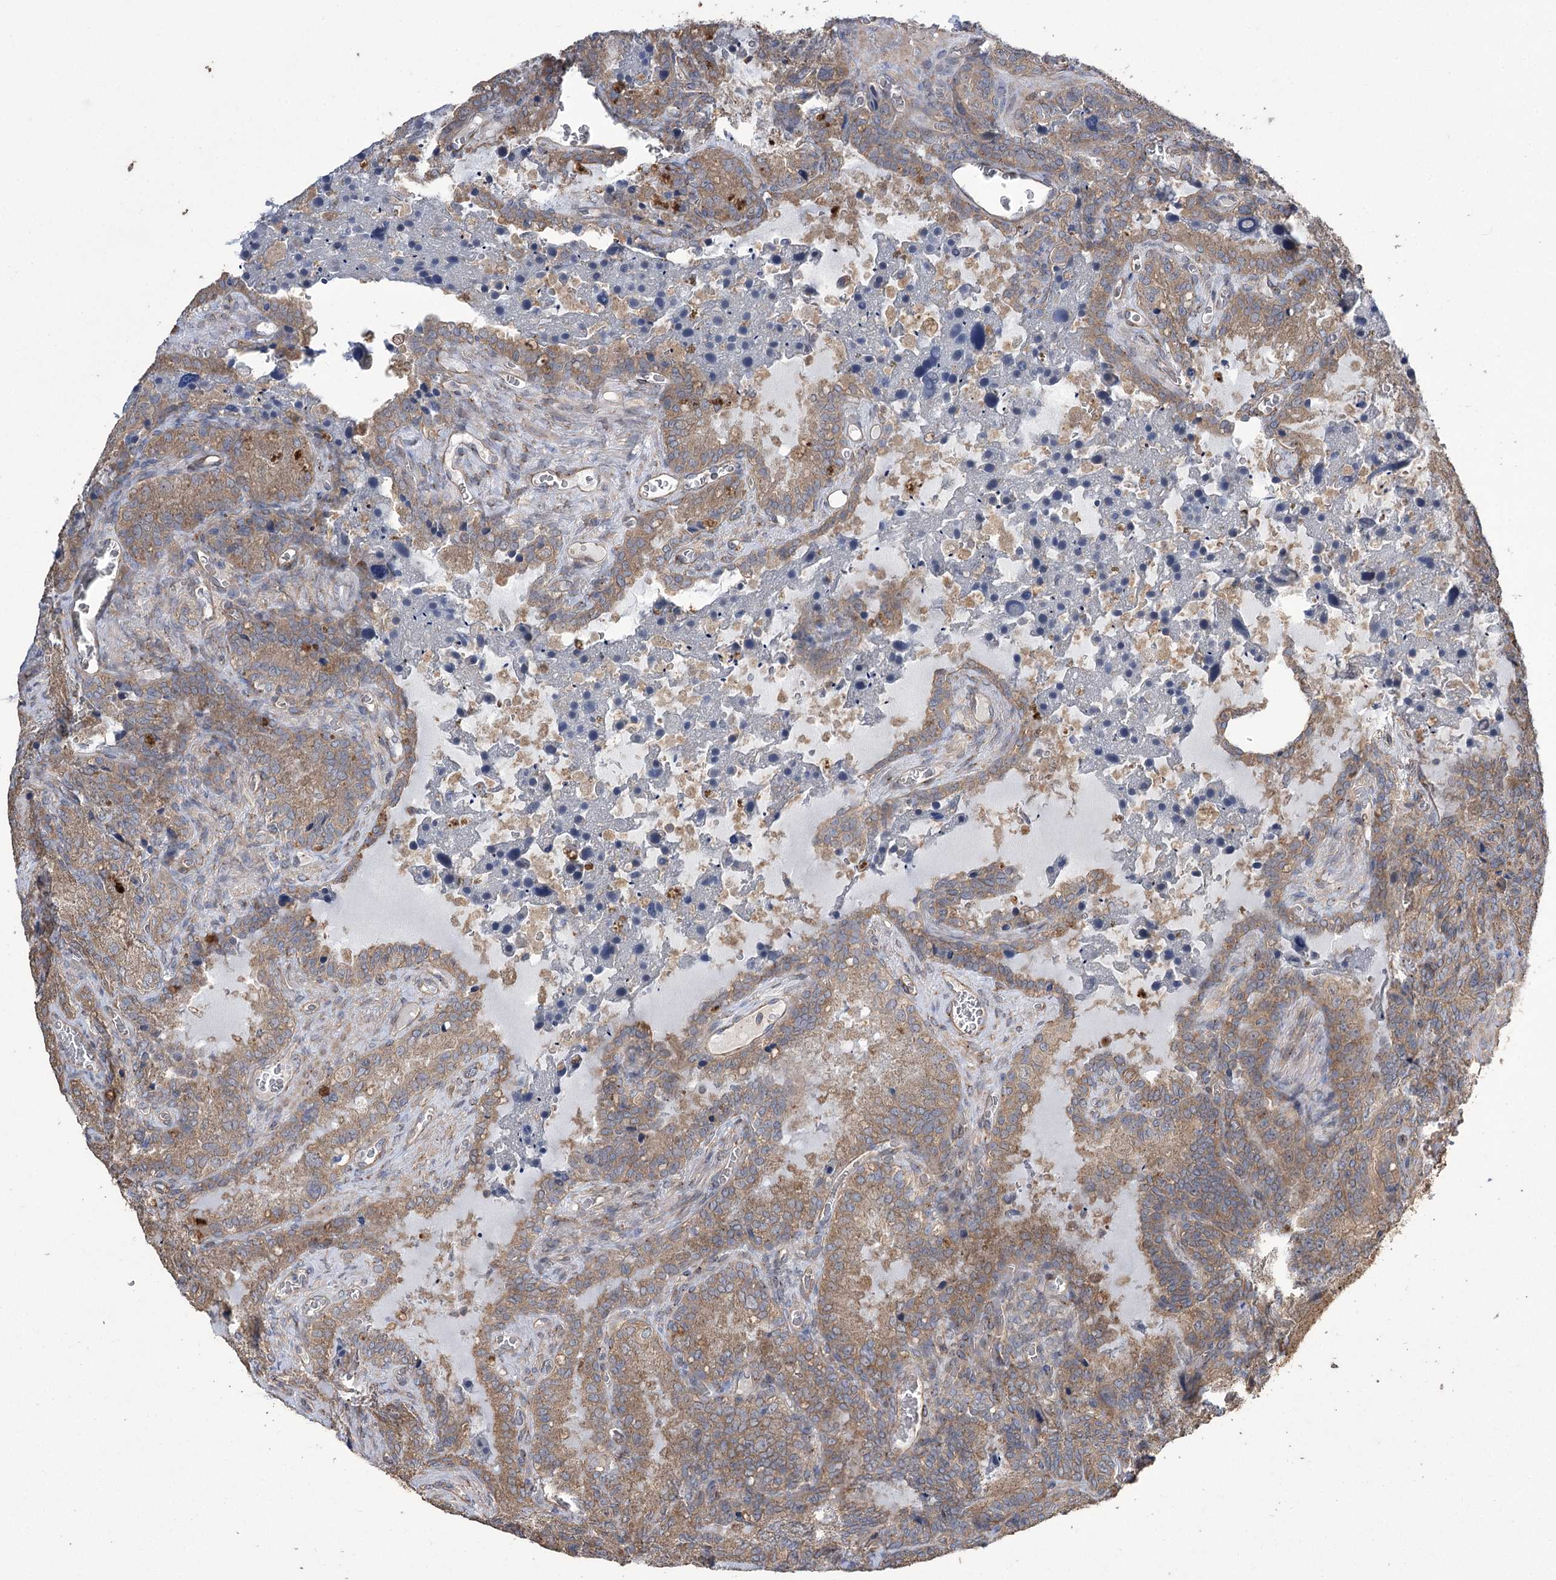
{"staining": {"intensity": "moderate", "quantity": "25%-75%", "location": "cytoplasmic/membranous"}, "tissue": "seminal vesicle", "cell_type": "Glandular cells", "image_type": "normal", "snomed": [{"axis": "morphology", "description": "Normal tissue, NOS"}, {"axis": "topography", "description": "Seminal veicle"}], "caption": "Immunohistochemical staining of normal seminal vesicle shows moderate cytoplasmic/membranous protein expression in approximately 25%-75% of glandular cells. (Stains: DAB (3,3'-diaminobenzidine) in brown, nuclei in blue, Microscopy: brightfield microscopy at high magnification).", "gene": "PRSS53", "patient": {"sex": "male", "age": 62}}